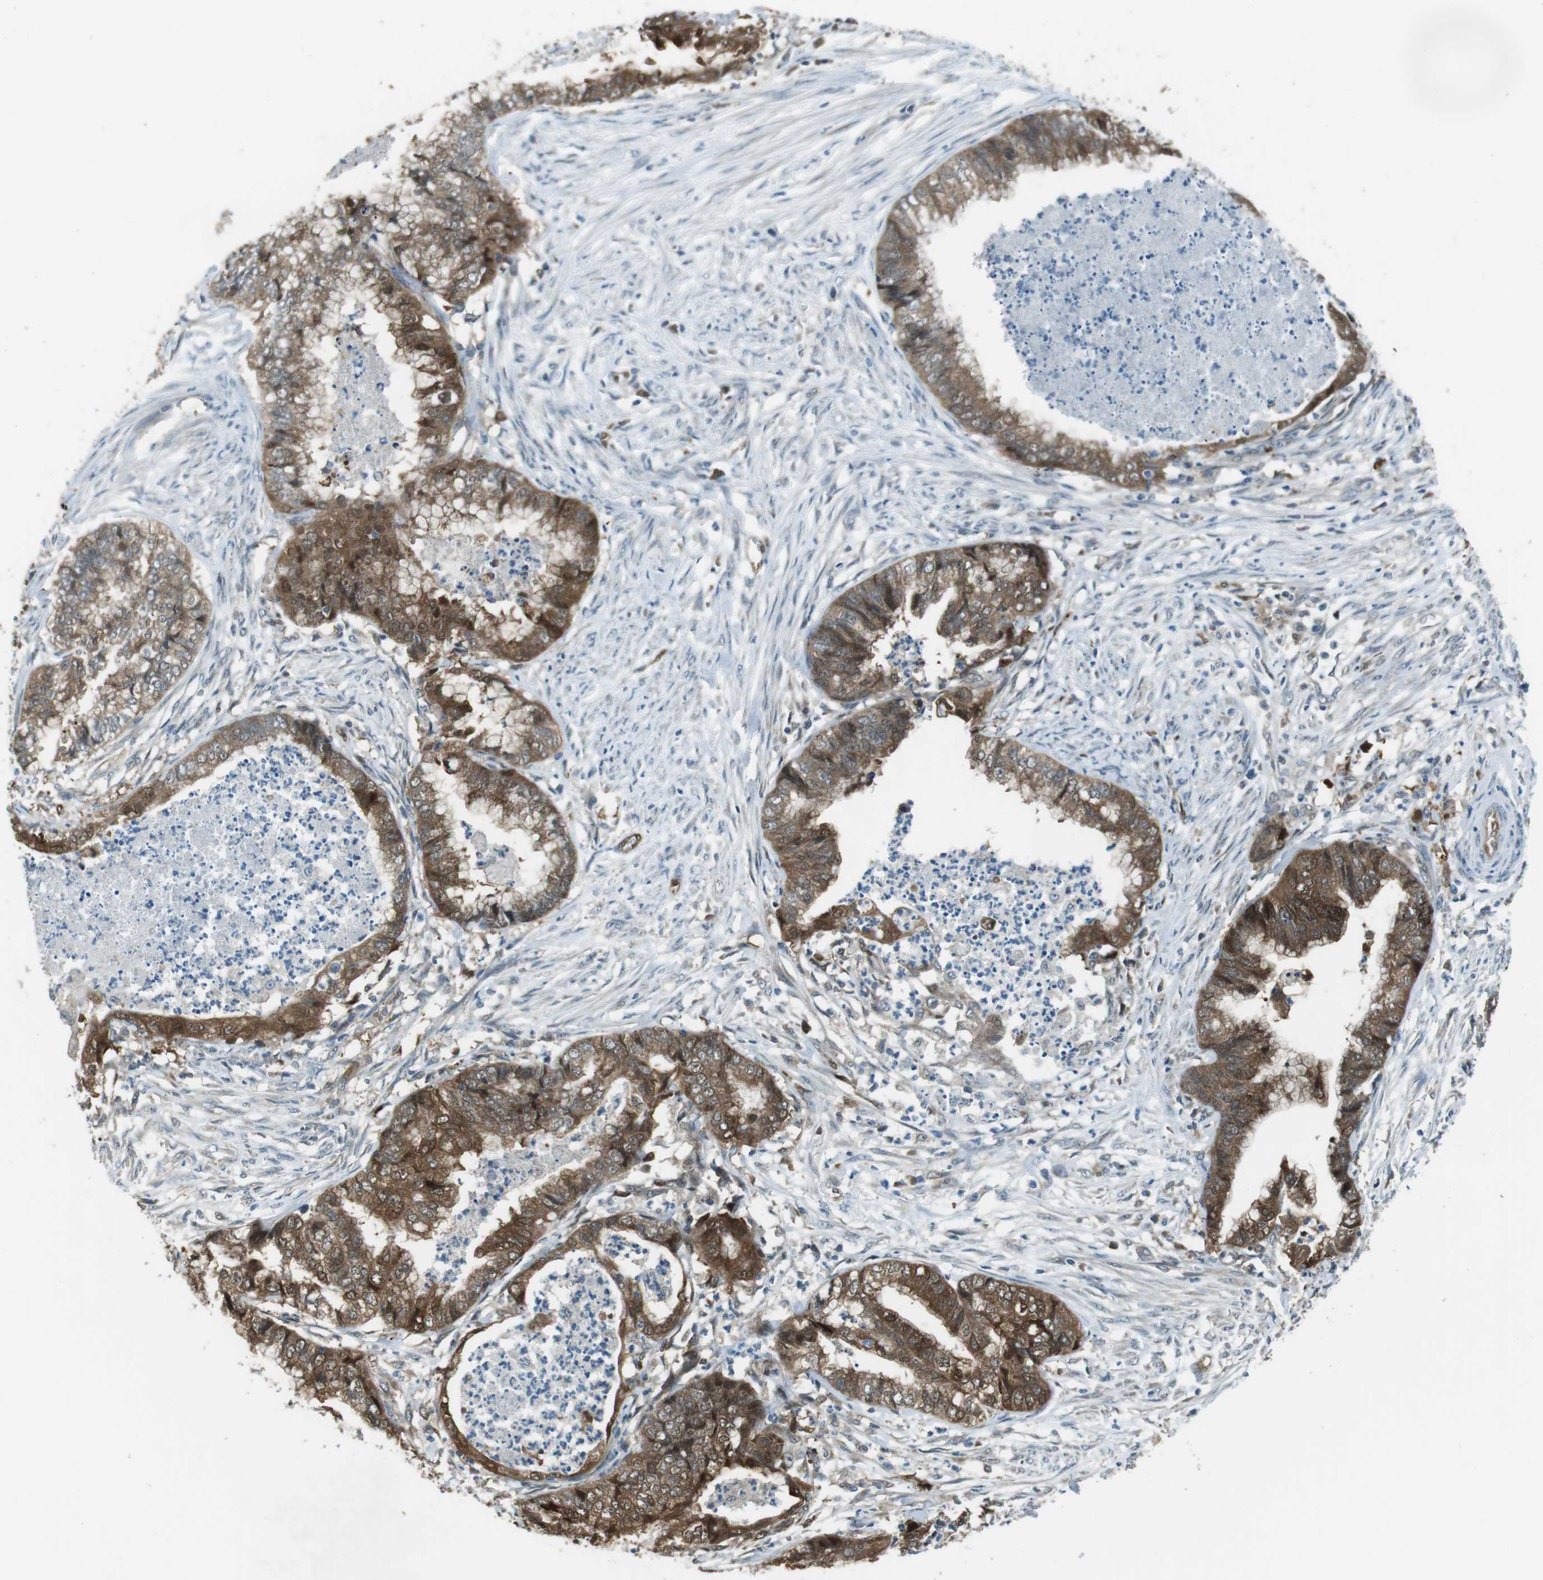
{"staining": {"intensity": "moderate", "quantity": ">75%", "location": "cytoplasmic/membranous,nuclear"}, "tissue": "endometrial cancer", "cell_type": "Tumor cells", "image_type": "cancer", "snomed": [{"axis": "morphology", "description": "Necrosis, NOS"}, {"axis": "morphology", "description": "Adenocarcinoma, NOS"}, {"axis": "topography", "description": "Endometrium"}], "caption": "This histopathology image shows endometrial cancer stained with immunohistochemistry to label a protein in brown. The cytoplasmic/membranous and nuclear of tumor cells show moderate positivity for the protein. Nuclei are counter-stained blue.", "gene": "MFAP3", "patient": {"sex": "female", "age": 79}}